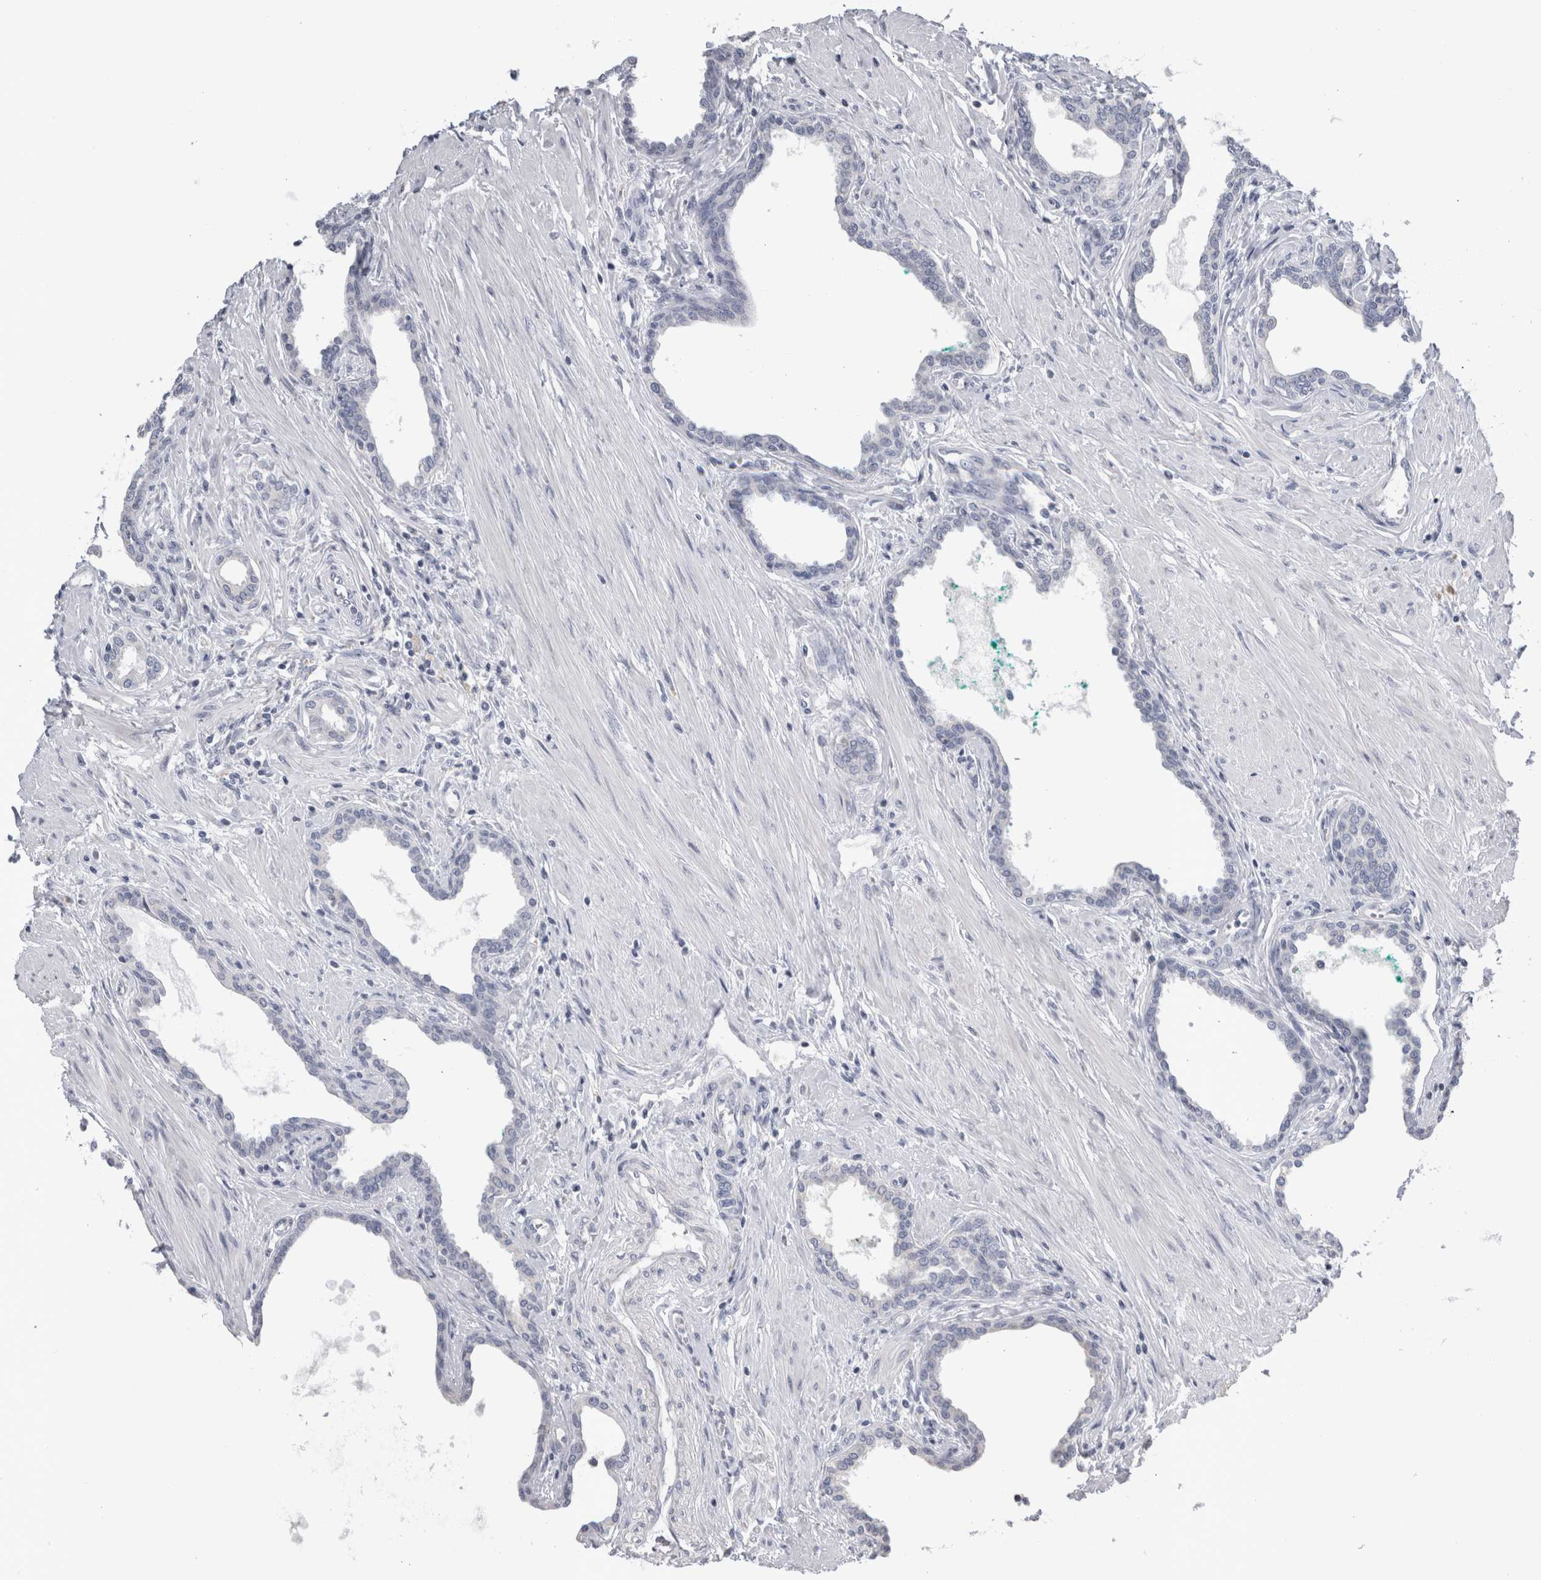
{"staining": {"intensity": "negative", "quantity": "none", "location": "none"}, "tissue": "prostate cancer", "cell_type": "Tumor cells", "image_type": "cancer", "snomed": [{"axis": "morphology", "description": "Adenocarcinoma, High grade"}, {"axis": "topography", "description": "Prostate"}], "caption": "This is a photomicrograph of immunohistochemistry staining of prostate cancer (high-grade adenocarcinoma), which shows no staining in tumor cells.", "gene": "DHRS4", "patient": {"sex": "male", "age": 52}}